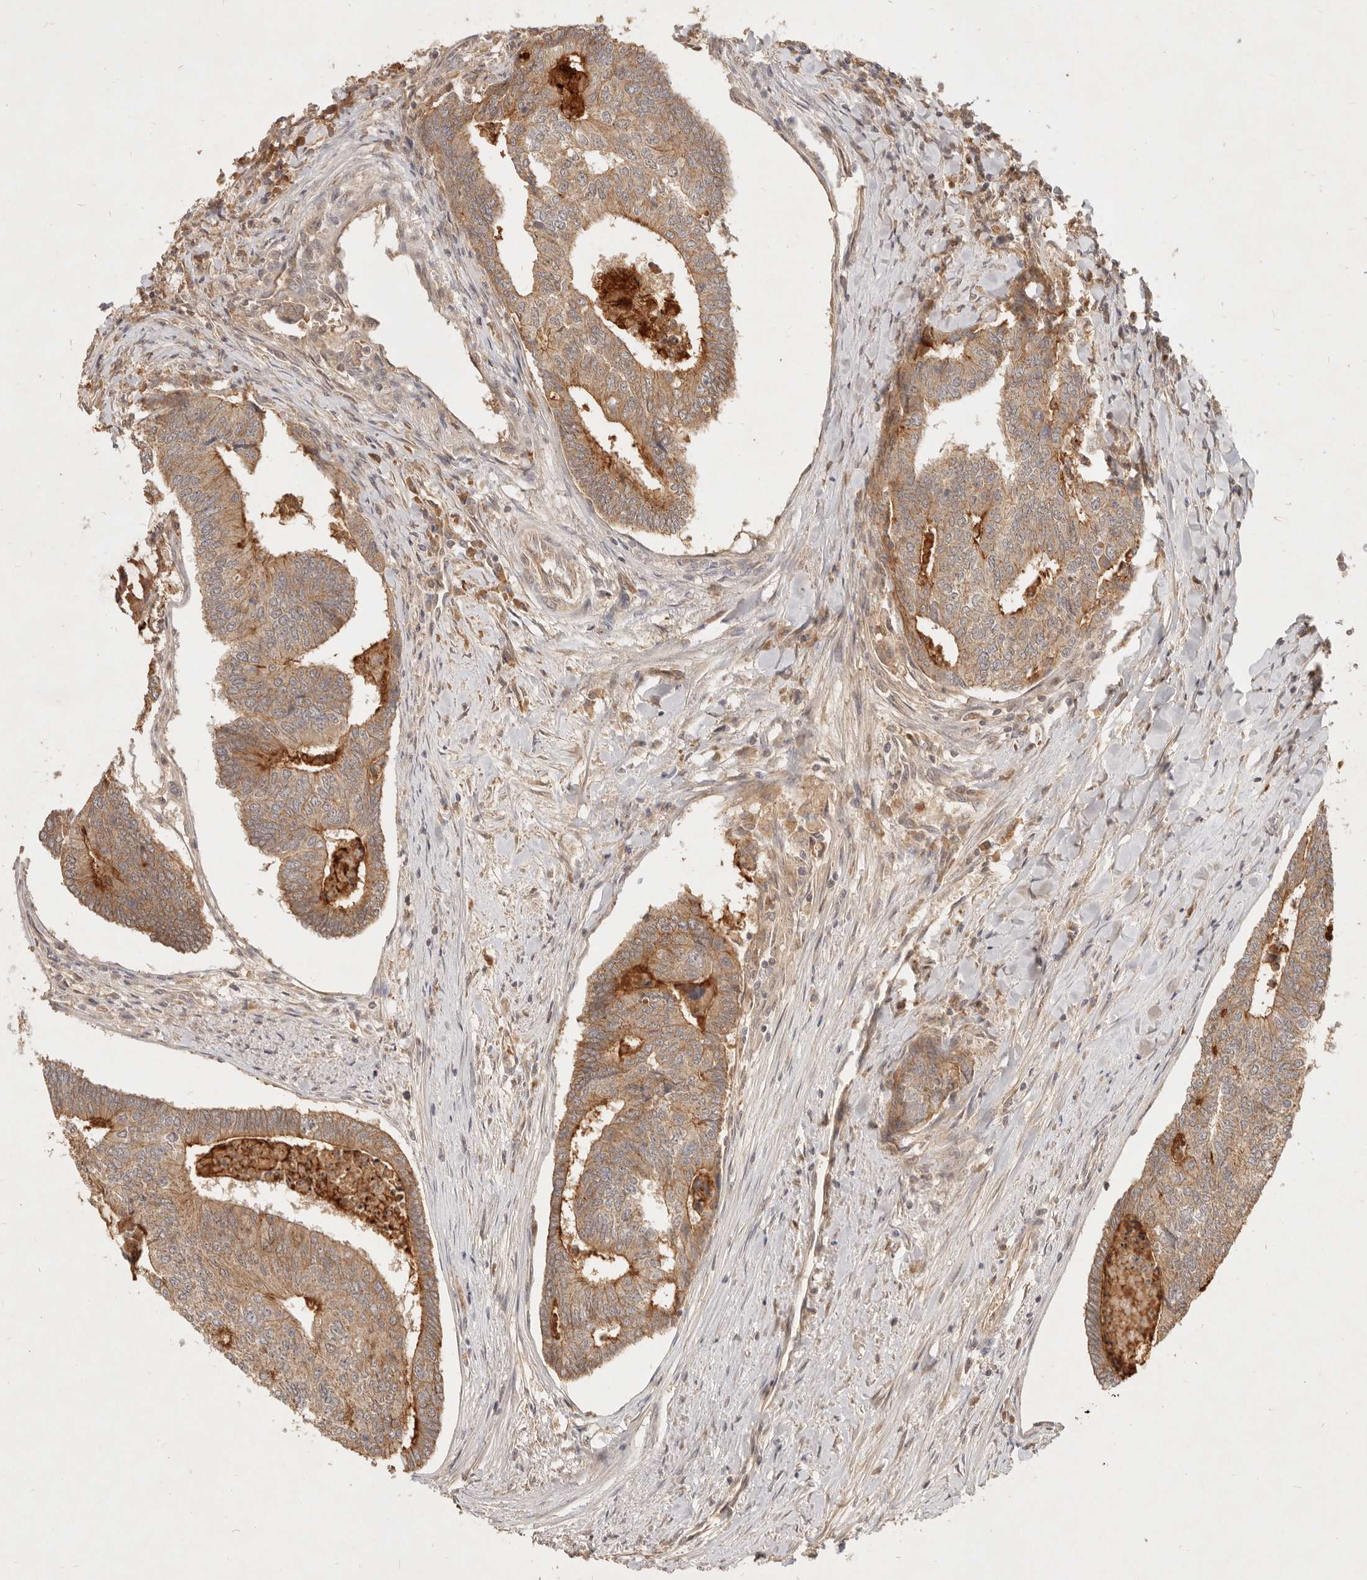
{"staining": {"intensity": "moderate", "quantity": ">75%", "location": "cytoplasmic/membranous"}, "tissue": "colorectal cancer", "cell_type": "Tumor cells", "image_type": "cancer", "snomed": [{"axis": "morphology", "description": "Adenocarcinoma, NOS"}, {"axis": "topography", "description": "Colon"}], "caption": "Colorectal cancer tissue shows moderate cytoplasmic/membranous staining in approximately >75% of tumor cells, visualized by immunohistochemistry.", "gene": "FREM2", "patient": {"sex": "female", "age": 67}}